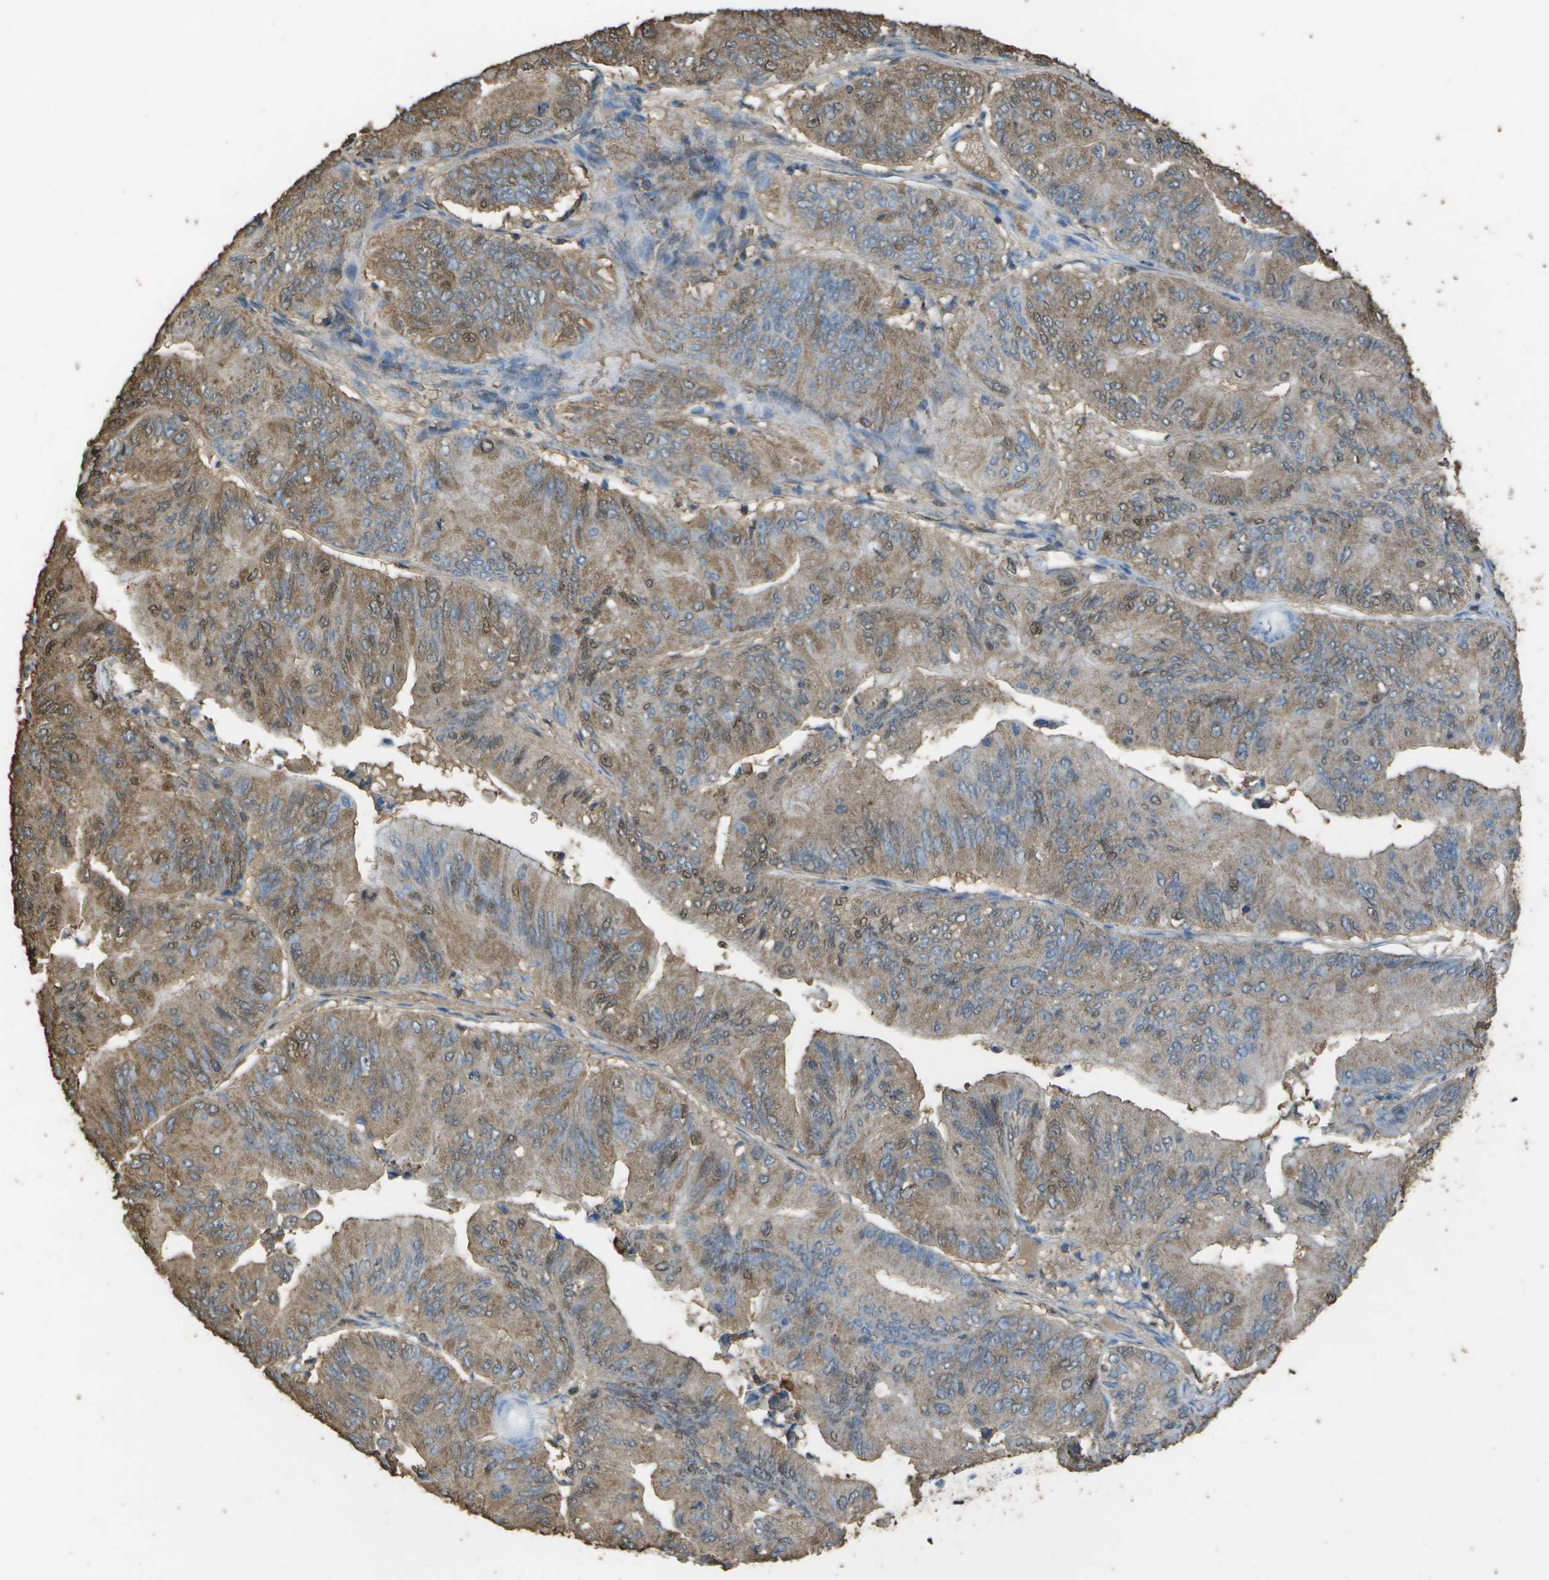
{"staining": {"intensity": "moderate", "quantity": ">75%", "location": "cytoplasmic/membranous"}, "tissue": "ovarian cancer", "cell_type": "Tumor cells", "image_type": "cancer", "snomed": [{"axis": "morphology", "description": "Cystadenocarcinoma, mucinous, NOS"}, {"axis": "topography", "description": "Ovary"}], "caption": "Approximately >75% of tumor cells in ovarian mucinous cystadenocarcinoma demonstrate moderate cytoplasmic/membranous protein expression as visualized by brown immunohistochemical staining.", "gene": "CYP4F11", "patient": {"sex": "female", "age": 61}}